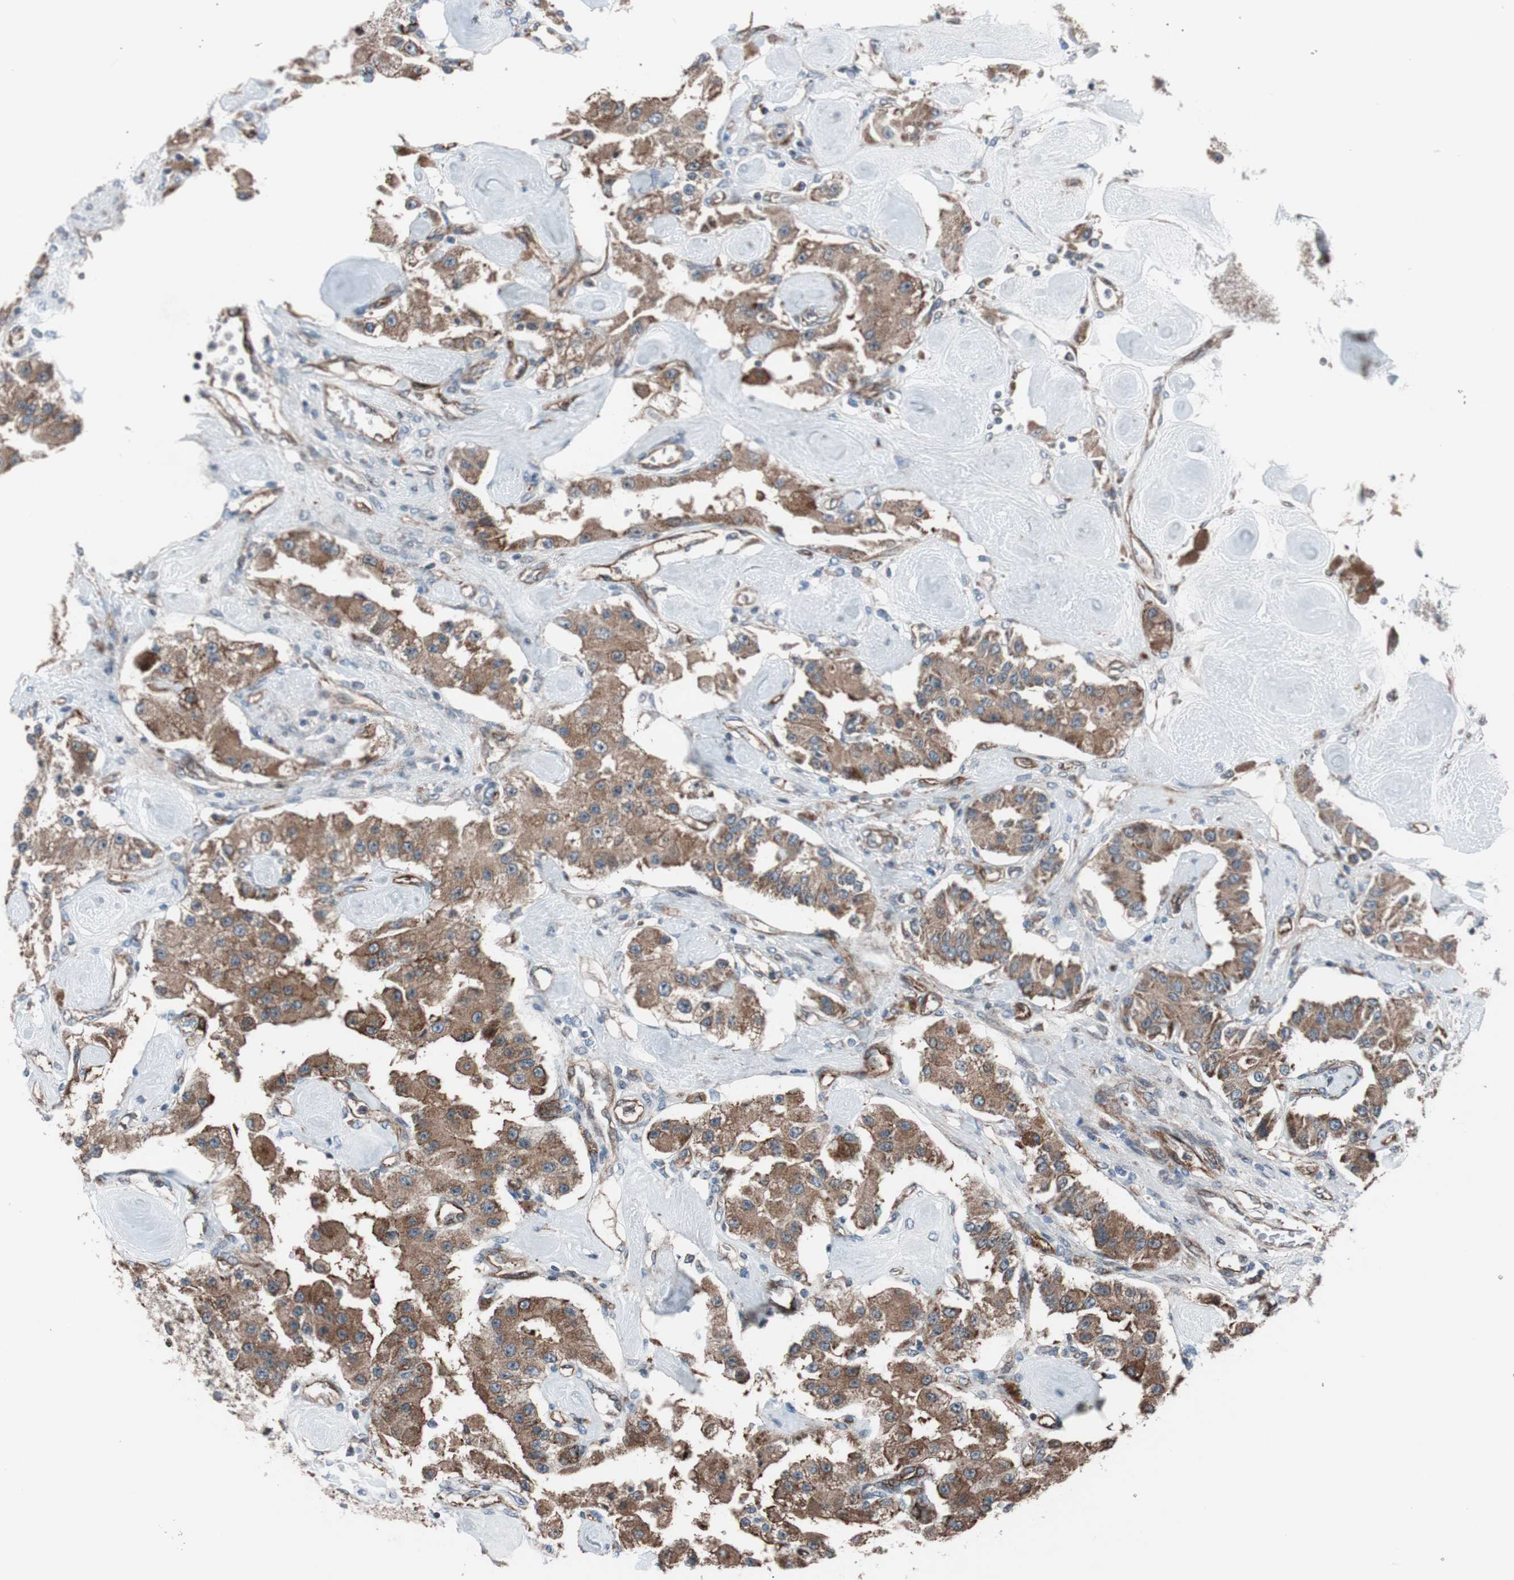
{"staining": {"intensity": "strong", "quantity": ">75%", "location": "cytoplasmic/membranous"}, "tissue": "carcinoid", "cell_type": "Tumor cells", "image_type": "cancer", "snomed": [{"axis": "morphology", "description": "Carcinoid, malignant, NOS"}, {"axis": "topography", "description": "Pancreas"}], "caption": "This image reveals carcinoid stained with immunohistochemistry (IHC) to label a protein in brown. The cytoplasmic/membranous of tumor cells show strong positivity for the protein. Nuclei are counter-stained blue.", "gene": "CCL14", "patient": {"sex": "male", "age": 41}}